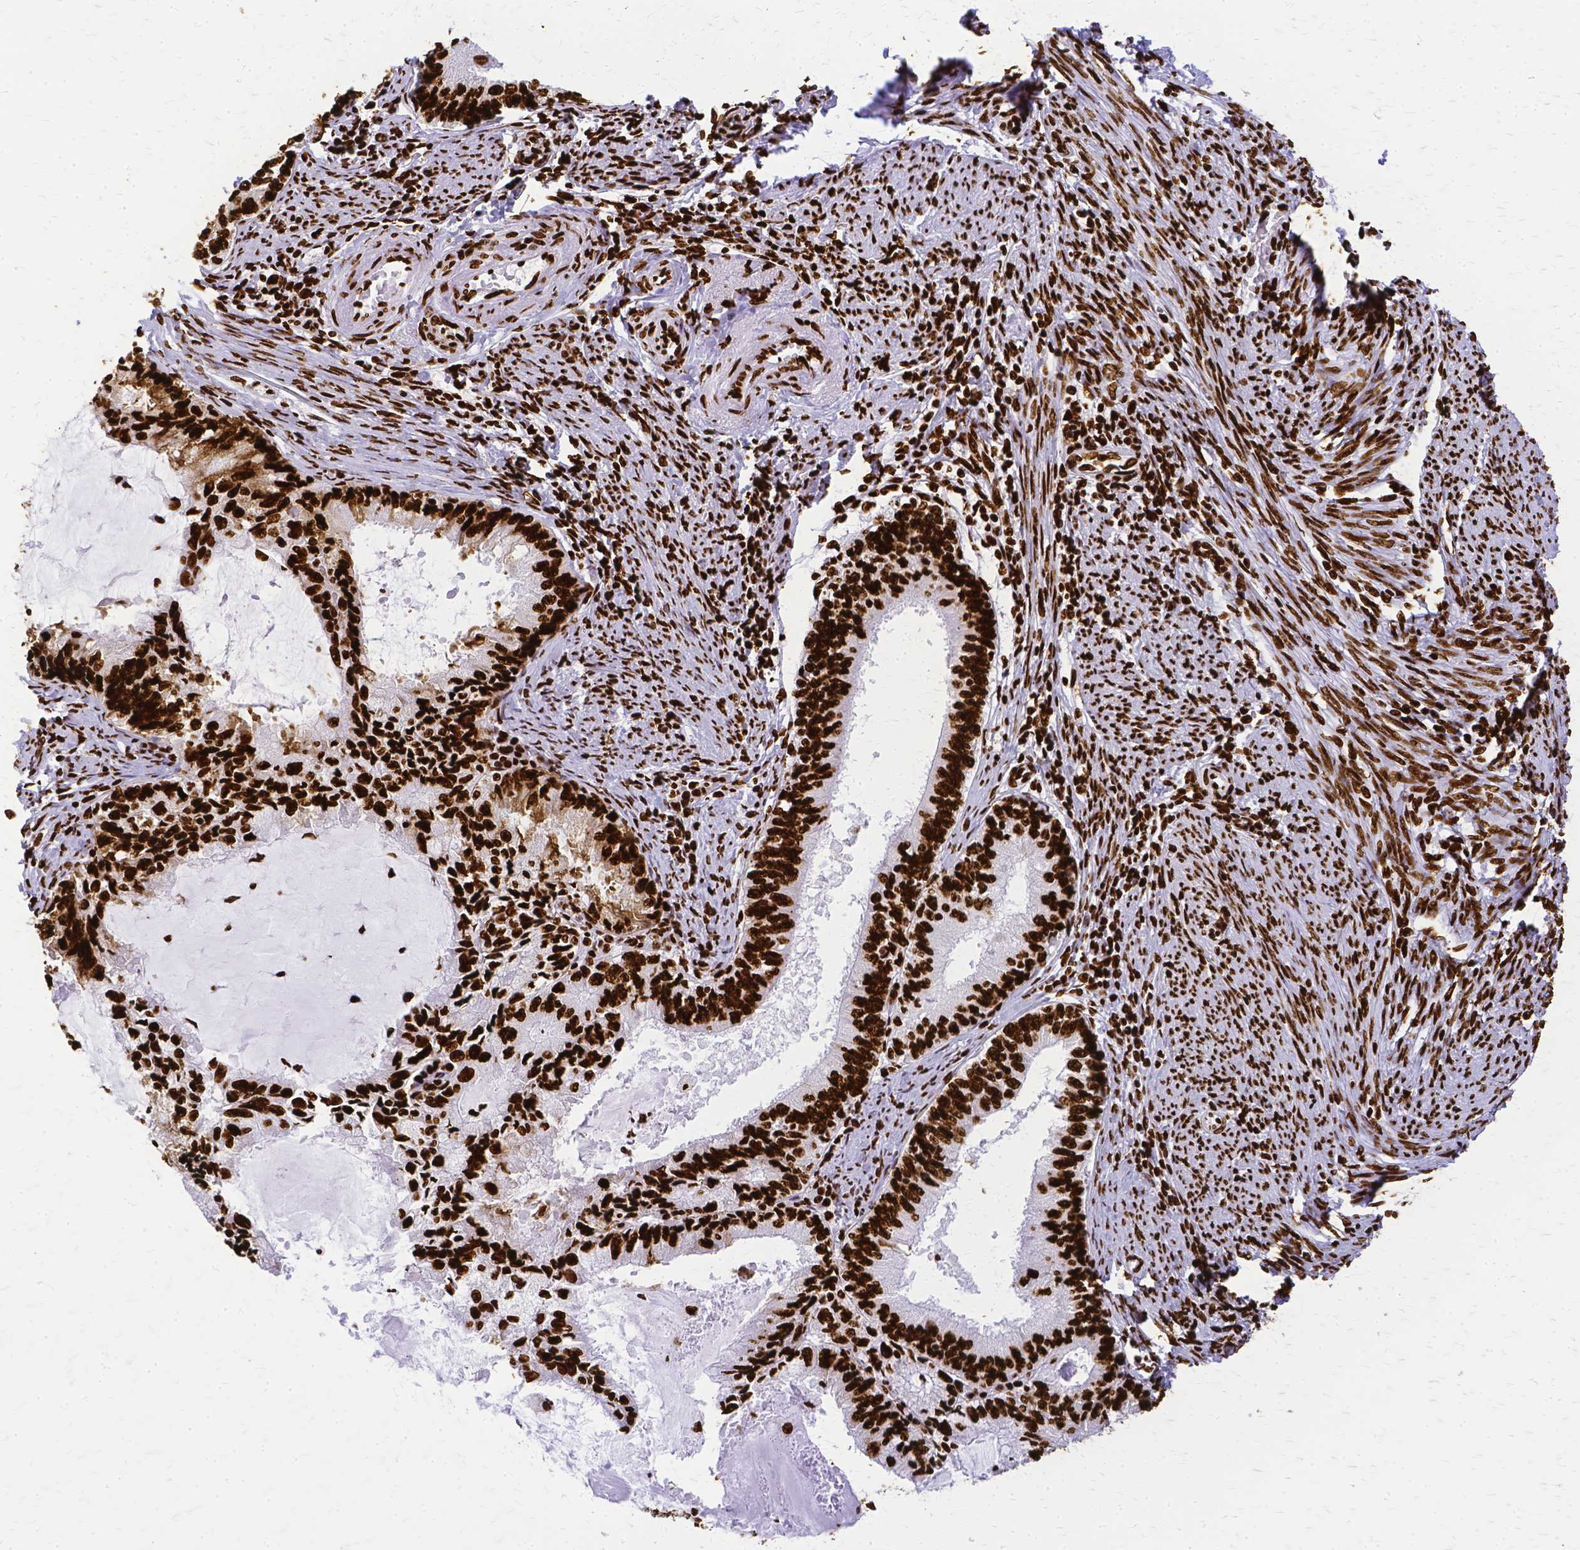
{"staining": {"intensity": "strong", "quantity": ">75%", "location": "nuclear"}, "tissue": "endometrial cancer", "cell_type": "Tumor cells", "image_type": "cancer", "snomed": [{"axis": "morphology", "description": "Adenocarcinoma, NOS"}, {"axis": "topography", "description": "Endometrium"}], "caption": "Endometrial adenocarcinoma tissue shows strong nuclear positivity in about >75% of tumor cells, visualized by immunohistochemistry.", "gene": "SFPQ", "patient": {"sex": "female", "age": 57}}